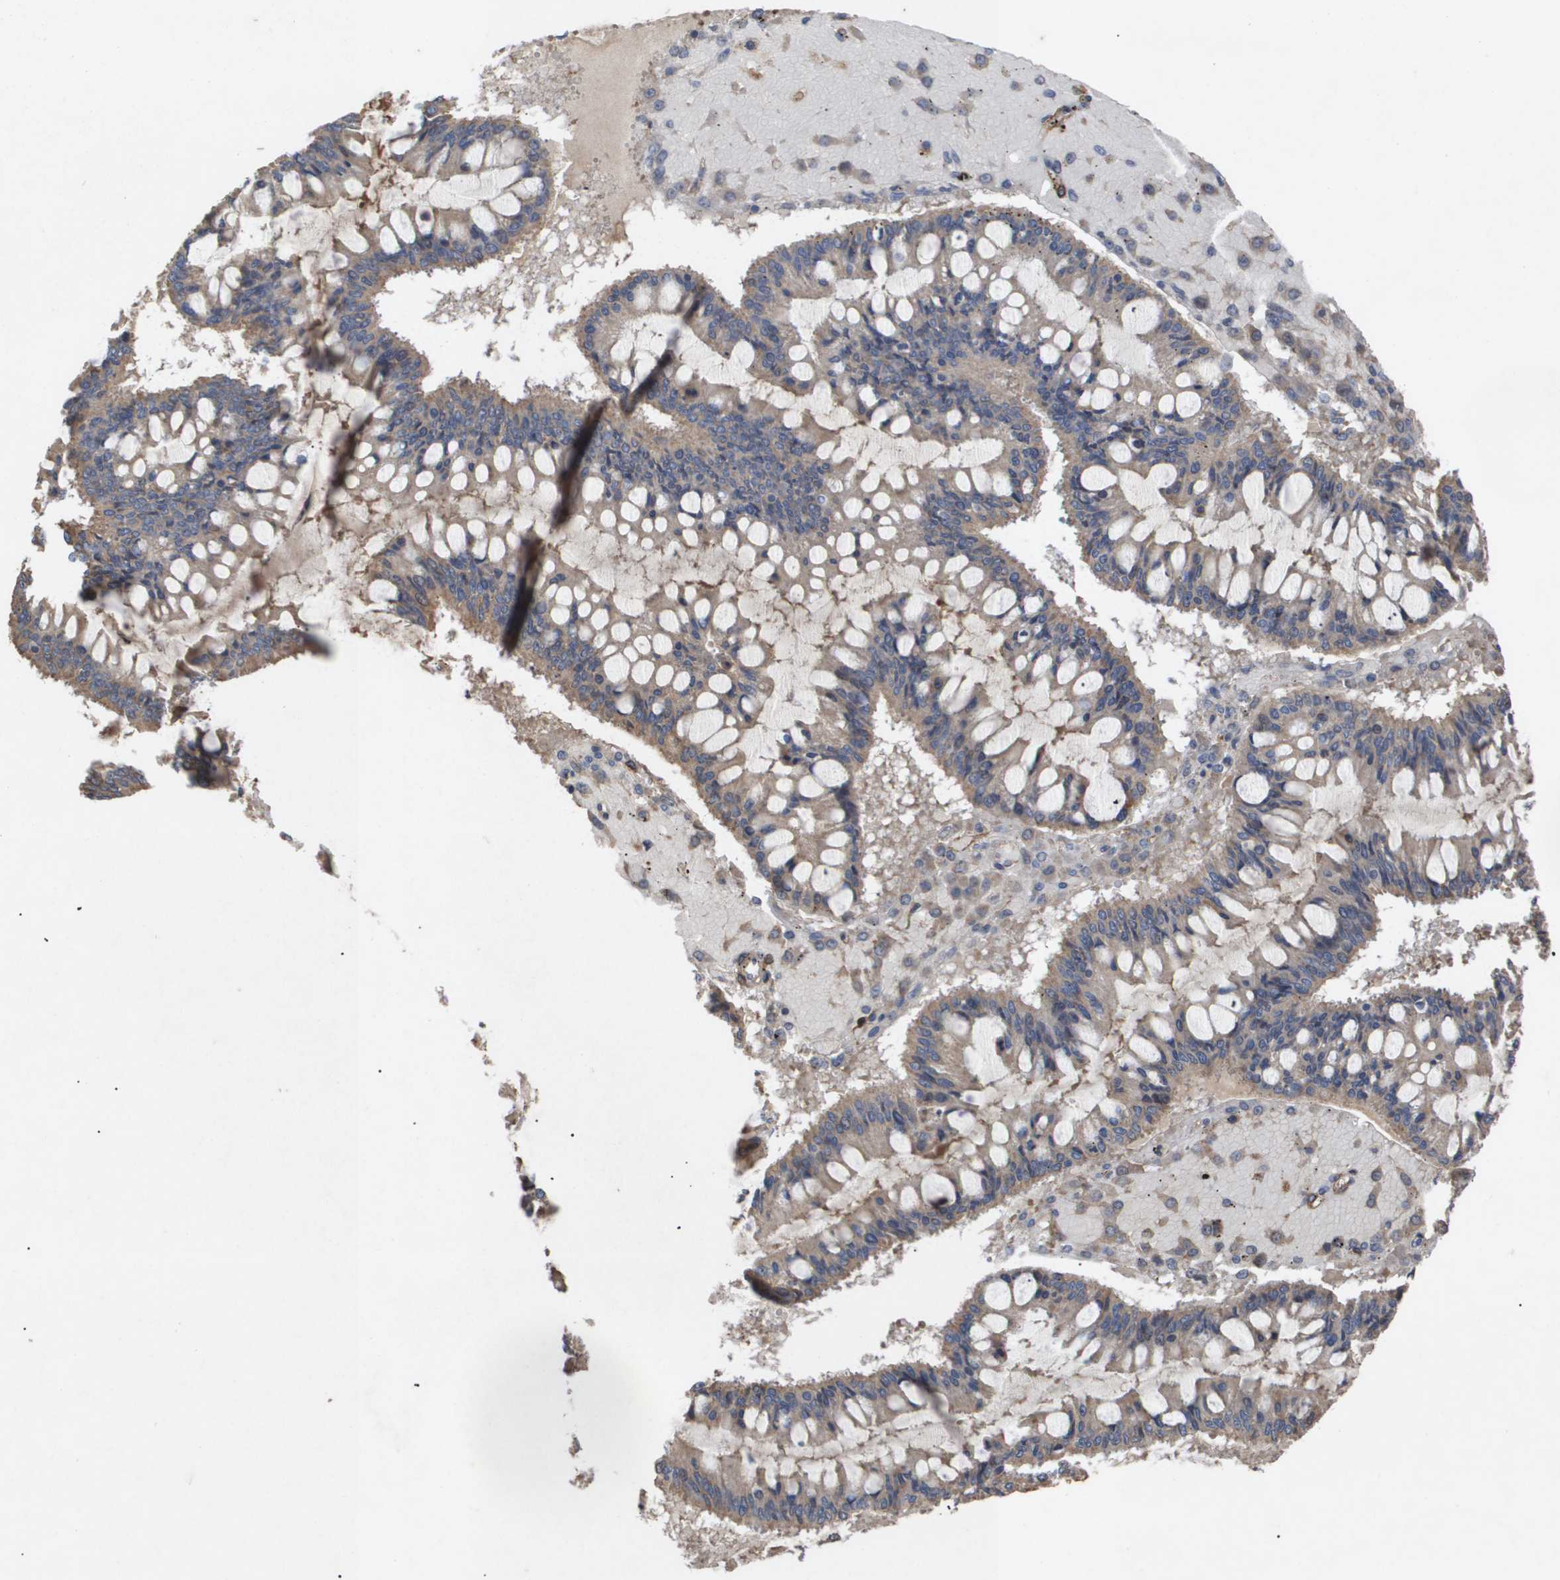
{"staining": {"intensity": "weak", "quantity": ">75%", "location": "cytoplasmic/membranous"}, "tissue": "ovarian cancer", "cell_type": "Tumor cells", "image_type": "cancer", "snomed": [{"axis": "morphology", "description": "Cystadenocarcinoma, mucinous, NOS"}, {"axis": "topography", "description": "Ovary"}], "caption": "A histopathology image showing weak cytoplasmic/membranous expression in approximately >75% of tumor cells in ovarian cancer, as visualized by brown immunohistochemical staining.", "gene": "TNS1", "patient": {"sex": "female", "age": 73}}